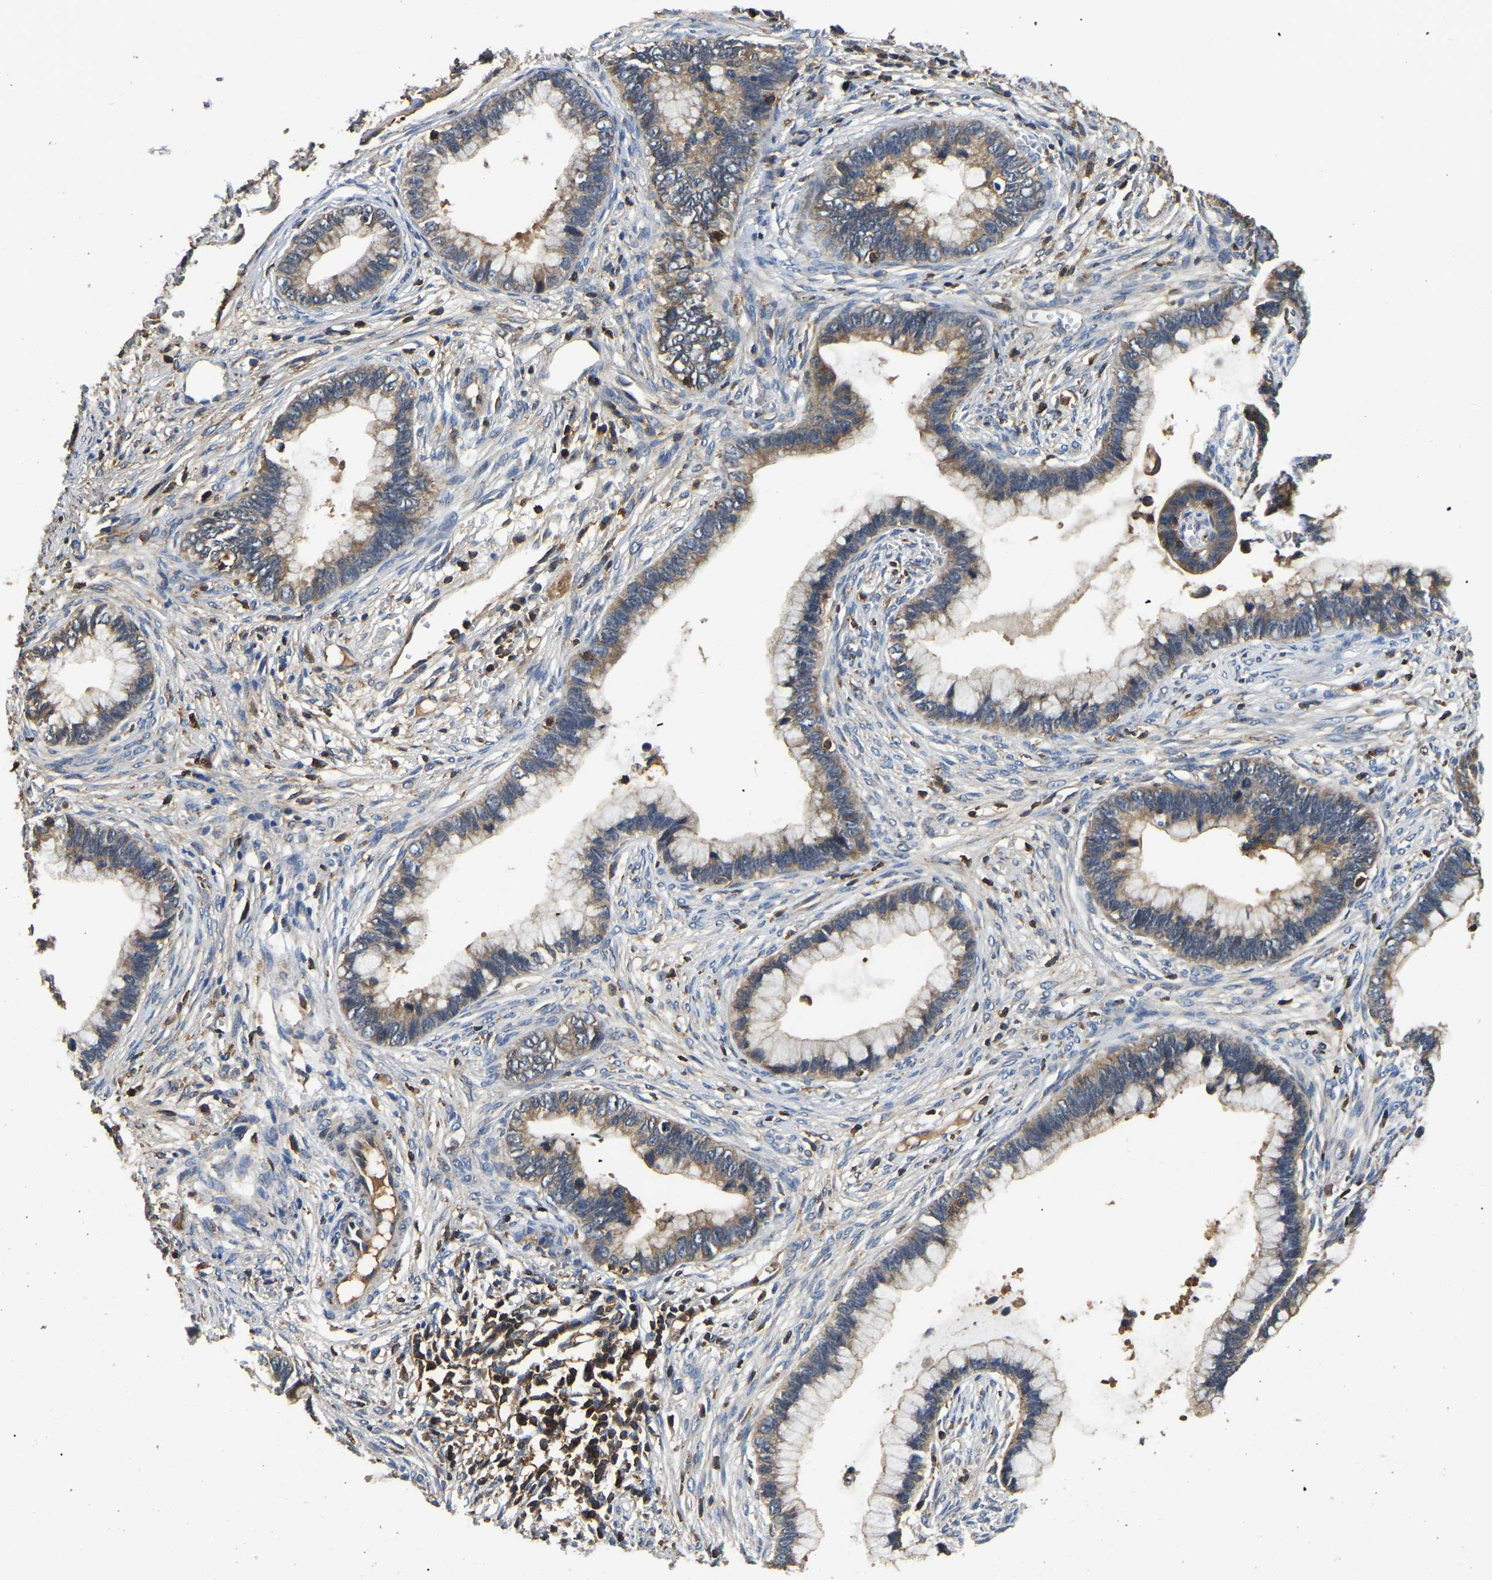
{"staining": {"intensity": "weak", "quantity": ">75%", "location": "cytoplasmic/membranous"}, "tissue": "cervical cancer", "cell_type": "Tumor cells", "image_type": "cancer", "snomed": [{"axis": "morphology", "description": "Adenocarcinoma, NOS"}, {"axis": "topography", "description": "Cervix"}], "caption": "About >75% of tumor cells in cervical cancer show weak cytoplasmic/membranous protein expression as visualized by brown immunohistochemical staining.", "gene": "SMPD2", "patient": {"sex": "female", "age": 44}}